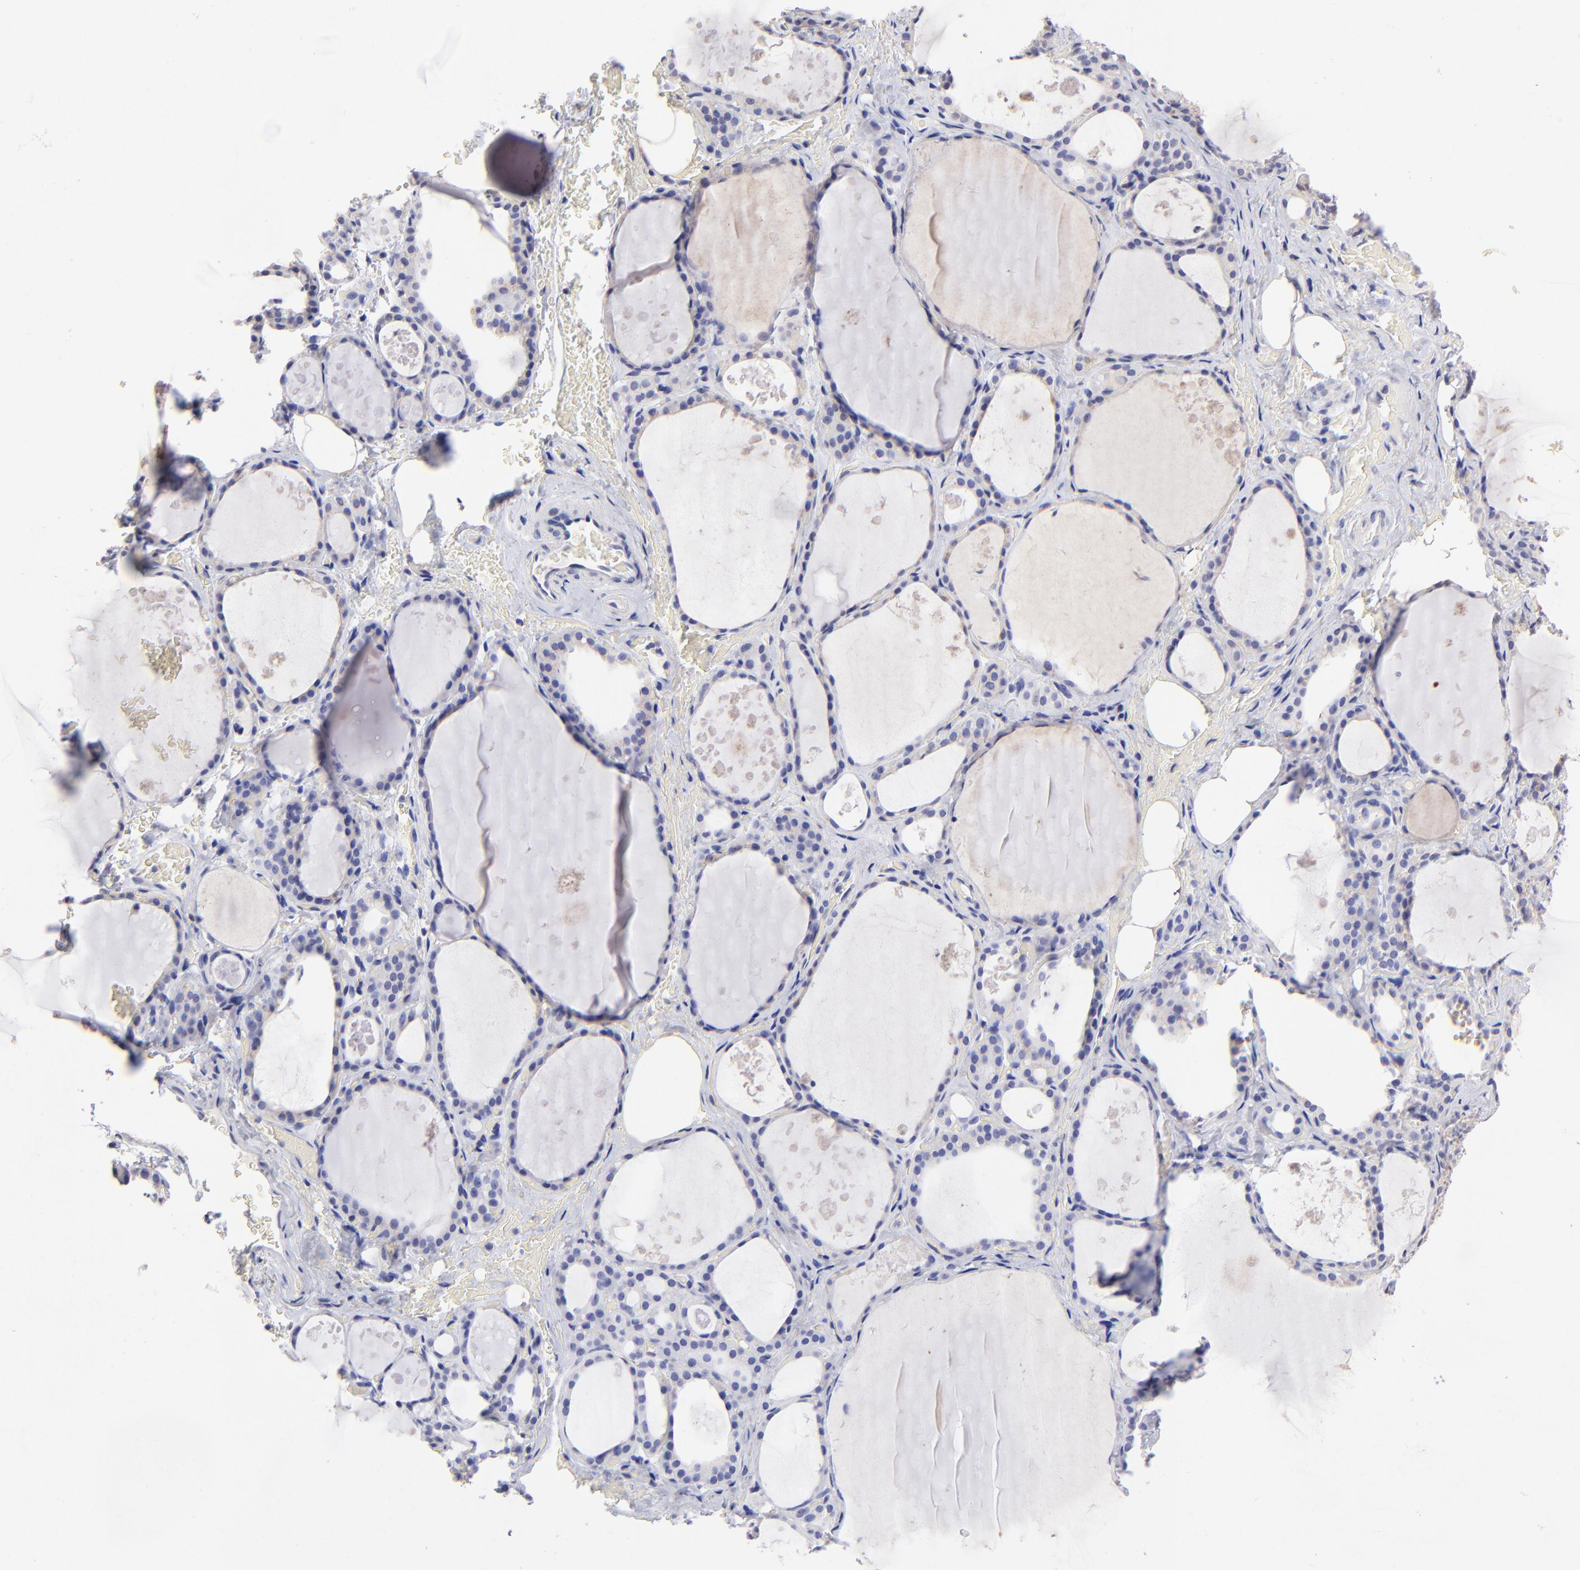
{"staining": {"intensity": "negative", "quantity": "none", "location": "none"}, "tissue": "thyroid gland", "cell_type": "Glandular cells", "image_type": "normal", "snomed": [{"axis": "morphology", "description": "Normal tissue, NOS"}, {"axis": "topography", "description": "Thyroid gland"}], "caption": "A photomicrograph of human thyroid gland is negative for staining in glandular cells. (DAB immunohistochemistry, high magnification).", "gene": "DNMT1", "patient": {"sex": "male", "age": 61}}